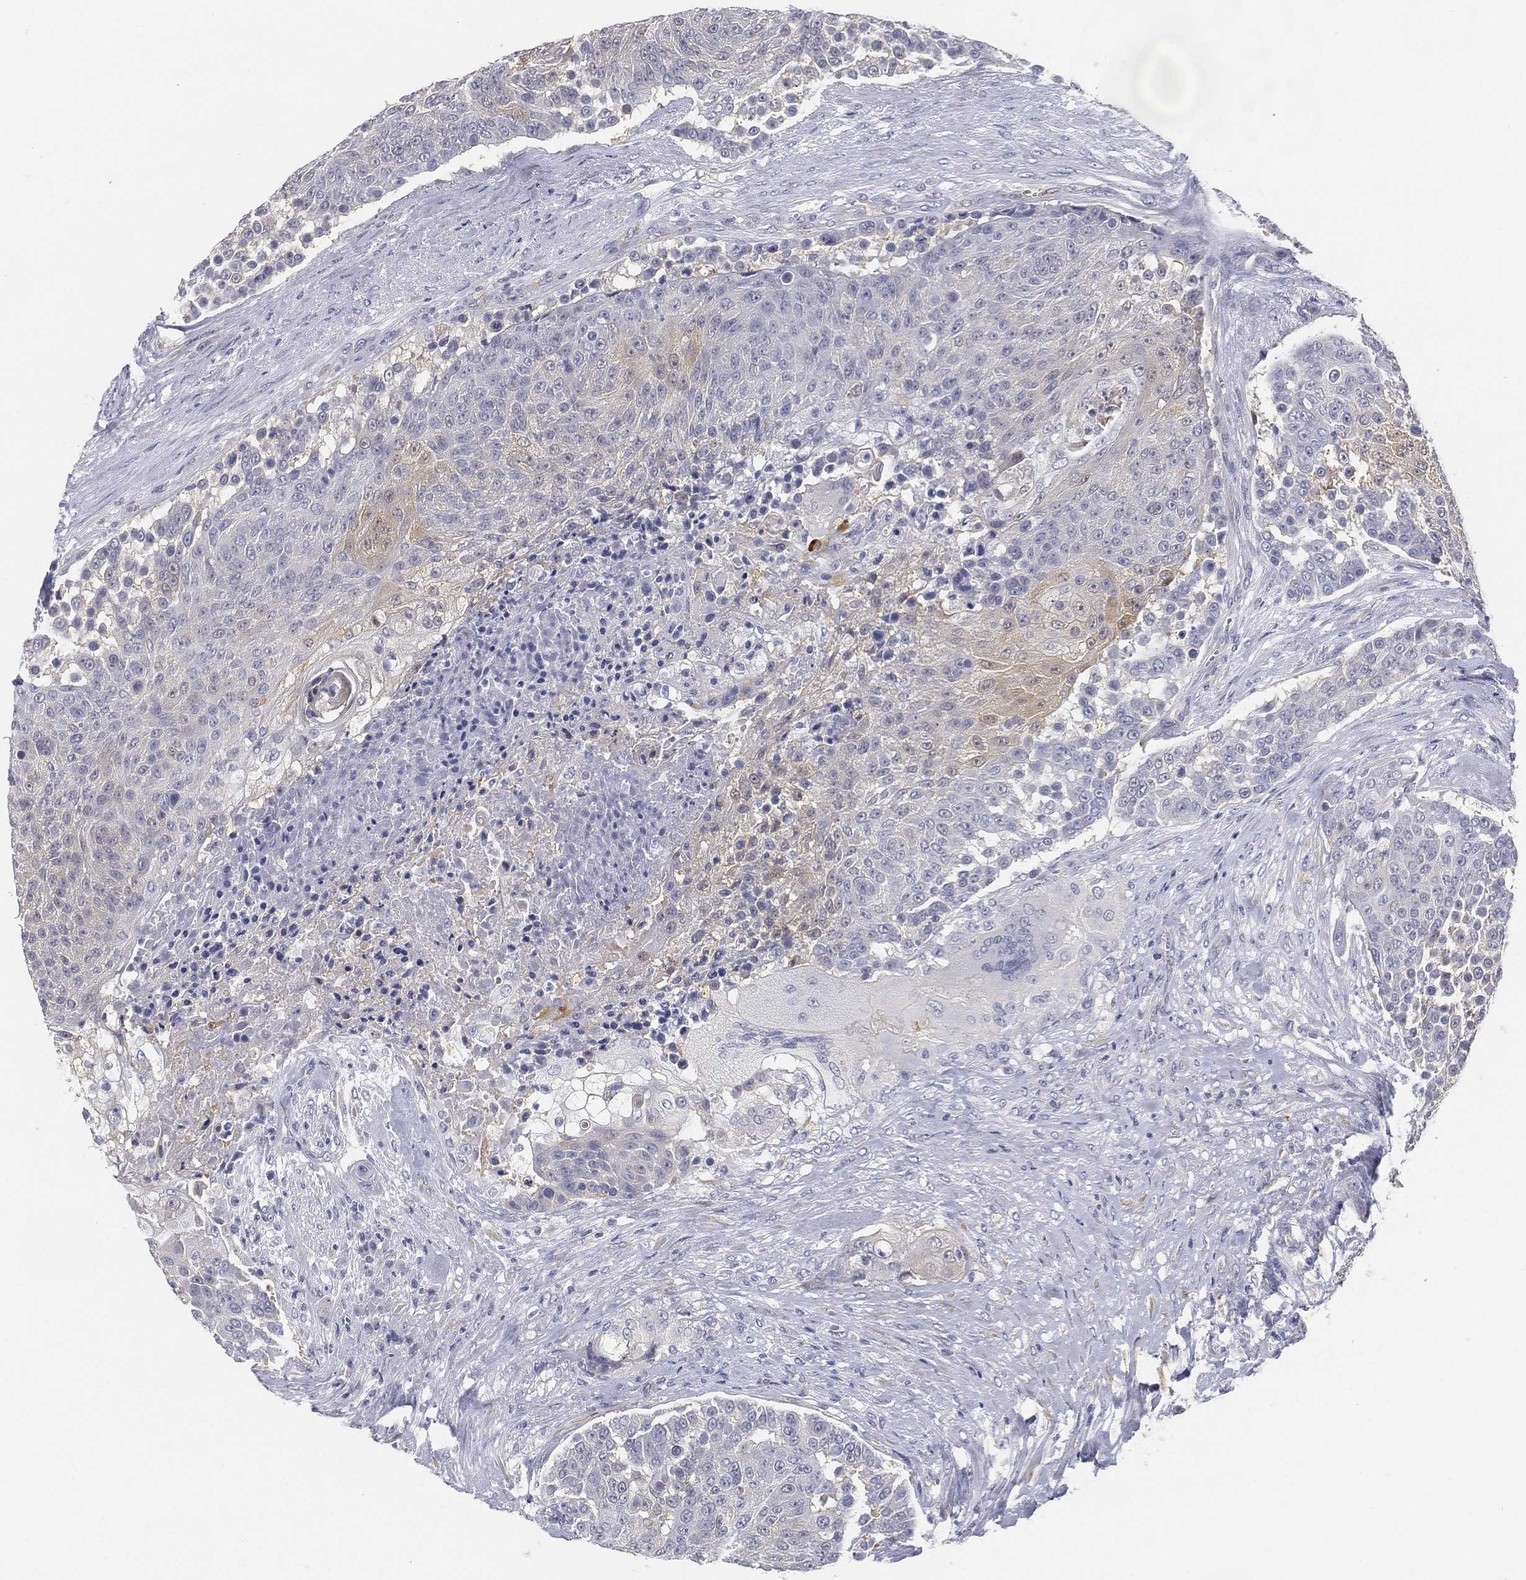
{"staining": {"intensity": "moderate", "quantity": "<25%", "location": "cytoplasmic/membranous"}, "tissue": "urothelial cancer", "cell_type": "Tumor cells", "image_type": "cancer", "snomed": [{"axis": "morphology", "description": "Urothelial carcinoma, High grade"}, {"axis": "topography", "description": "Urinary bladder"}], "caption": "High-grade urothelial carcinoma stained for a protein (brown) demonstrates moderate cytoplasmic/membranous positive expression in about <25% of tumor cells.", "gene": "C5orf46", "patient": {"sex": "female", "age": 63}}